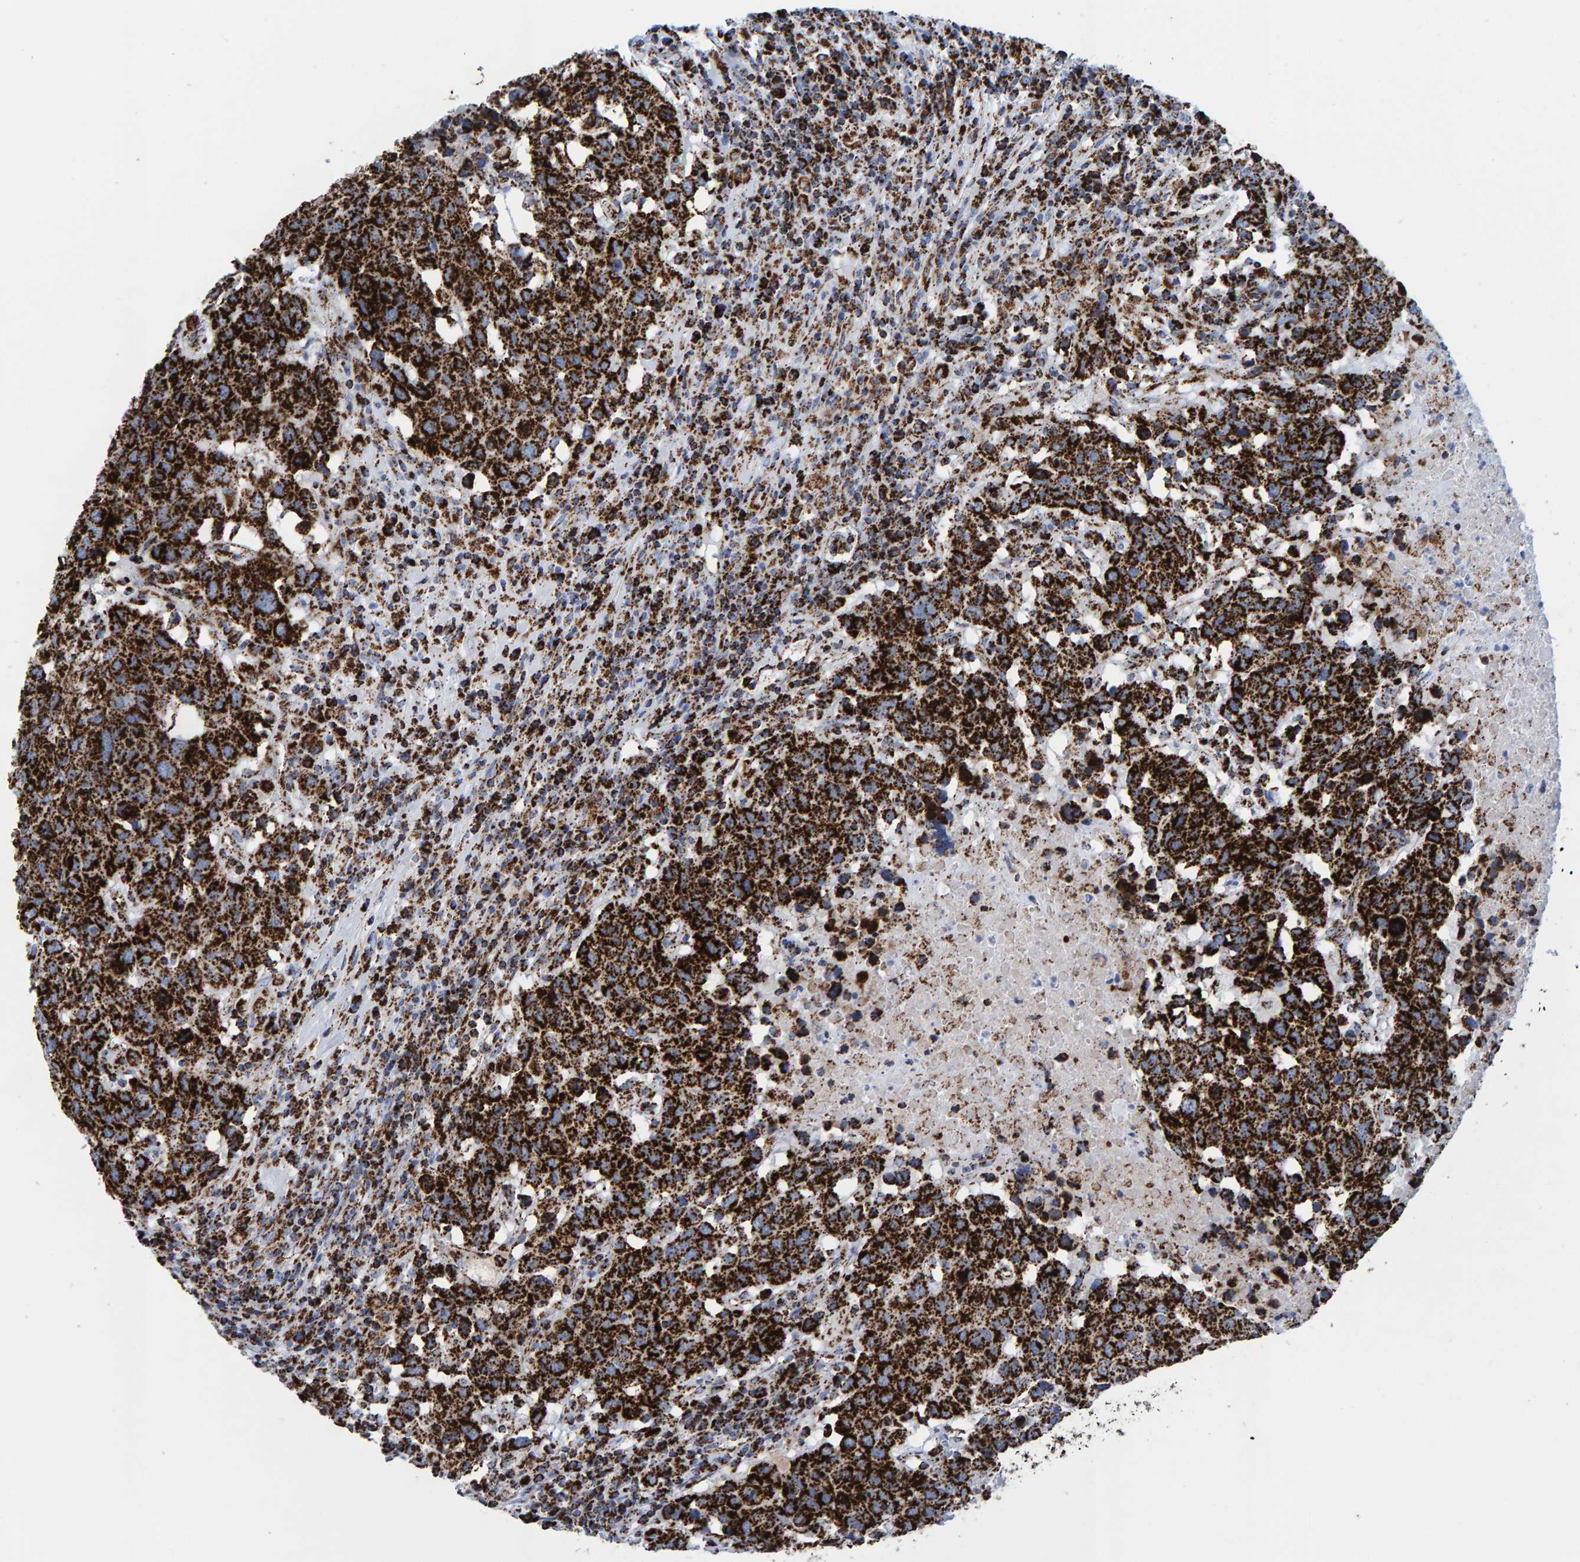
{"staining": {"intensity": "strong", "quantity": ">75%", "location": "cytoplasmic/membranous"}, "tissue": "head and neck cancer", "cell_type": "Tumor cells", "image_type": "cancer", "snomed": [{"axis": "morphology", "description": "Squamous cell carcinoma, NOS"}, {"axis": "topography", "description": "Head-Neck"}], "caption": "Protein staining displays strong cytoplasmic/membranous positivity in approximately >75% of tumor cells in head and neck cancer (squamous cell carcinoma). (brown staining indicates protein expression, while blue staining denotes nuclei).", "gene": "ENSG00000262660", "patient": {"sex": "male", "age": 66}}